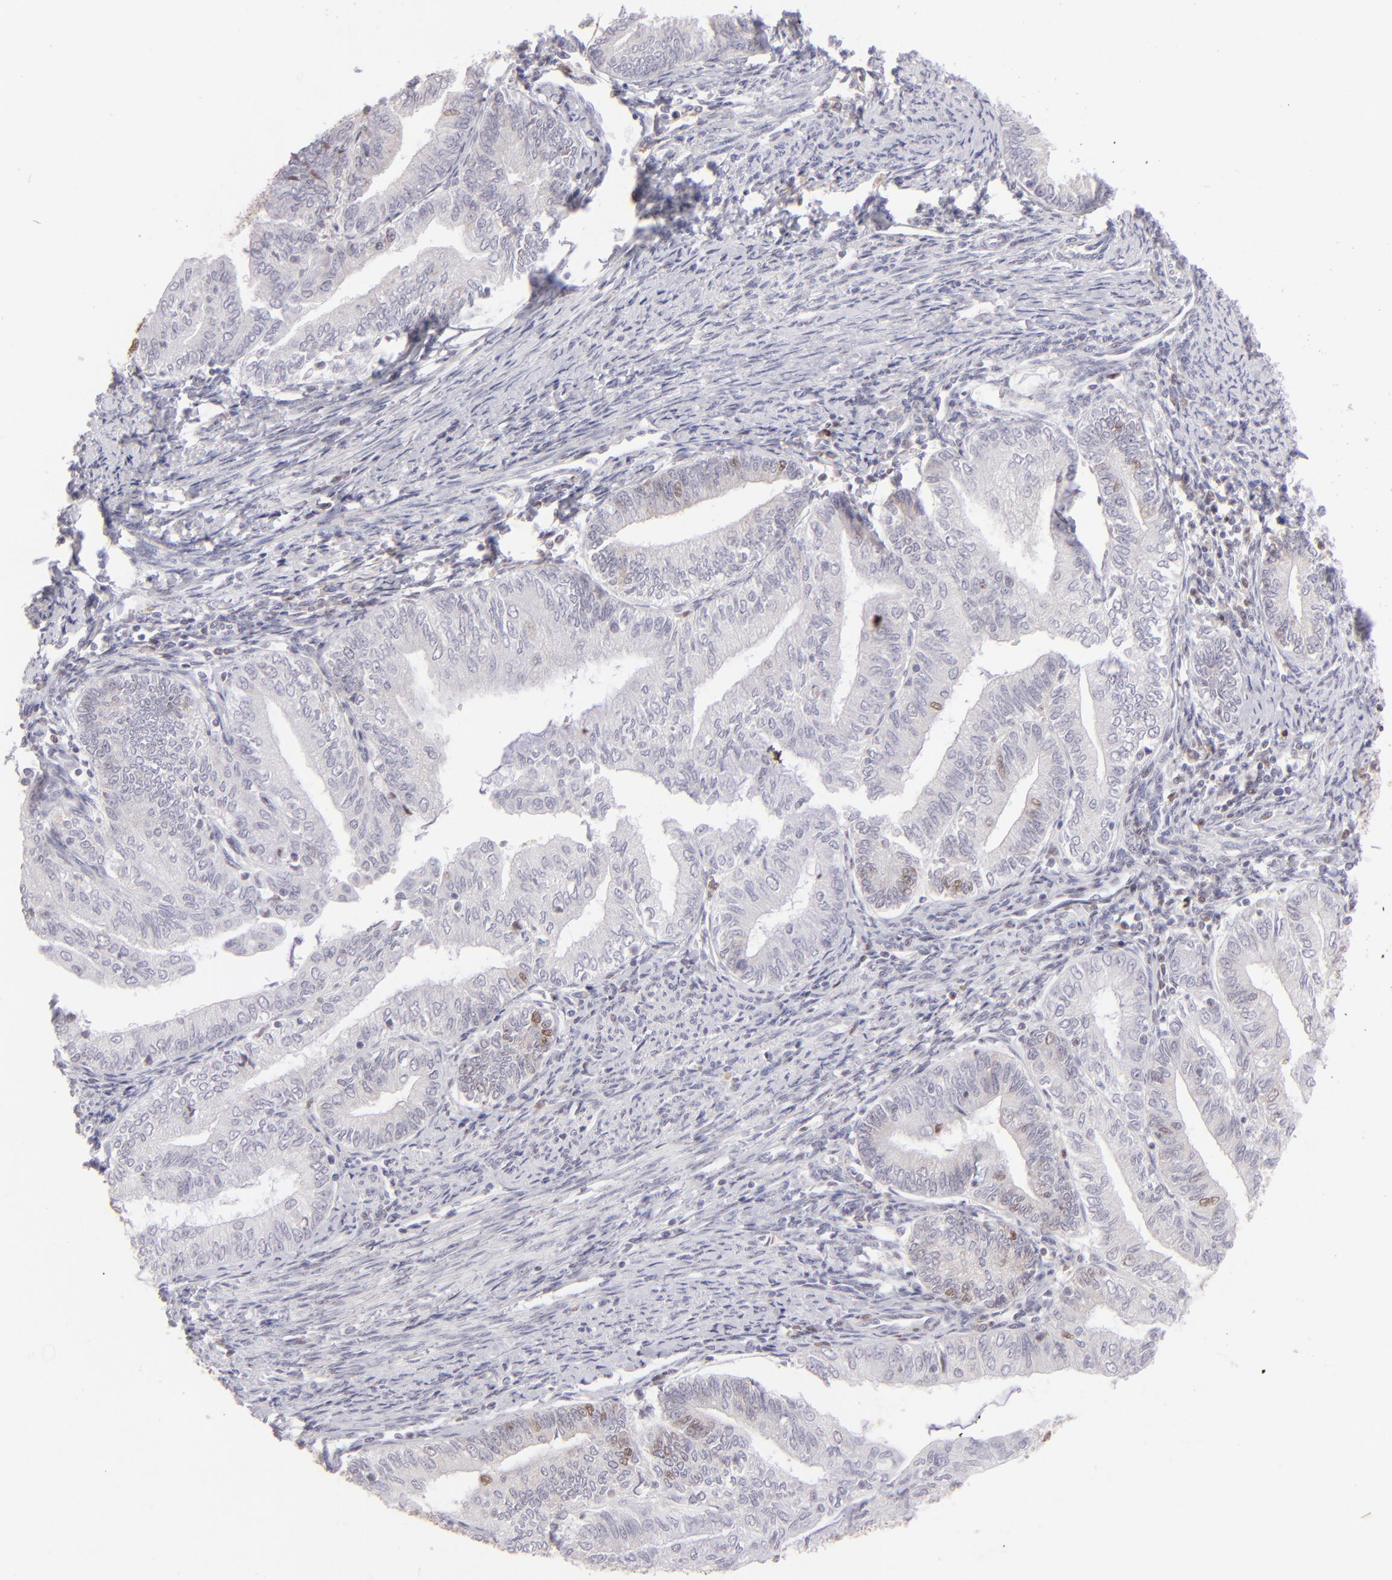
{"staining": {"intensity": "negative", "quantity": "none", "location": "none"}, "tissue": "endometrial cancer", "cell_type": "Tumor cells", "image_type": "cancer", "snomed": [{"axis": "morphology", "description": "Adenocarcinoma, NOS"}, {"axis": "topography", "description": "Endometrium"}], "caption": "There is no significant expression in tumor cells of endometrial cancer (adenocarcinoma). (Stains: DAB immunohistochemistry (IHC) with hematoxylin counter stain, Microscopy: brightfield microscopy at high magnification).", "gene": "POU2F1", "patient": {"sex": "female", "age": 66}}